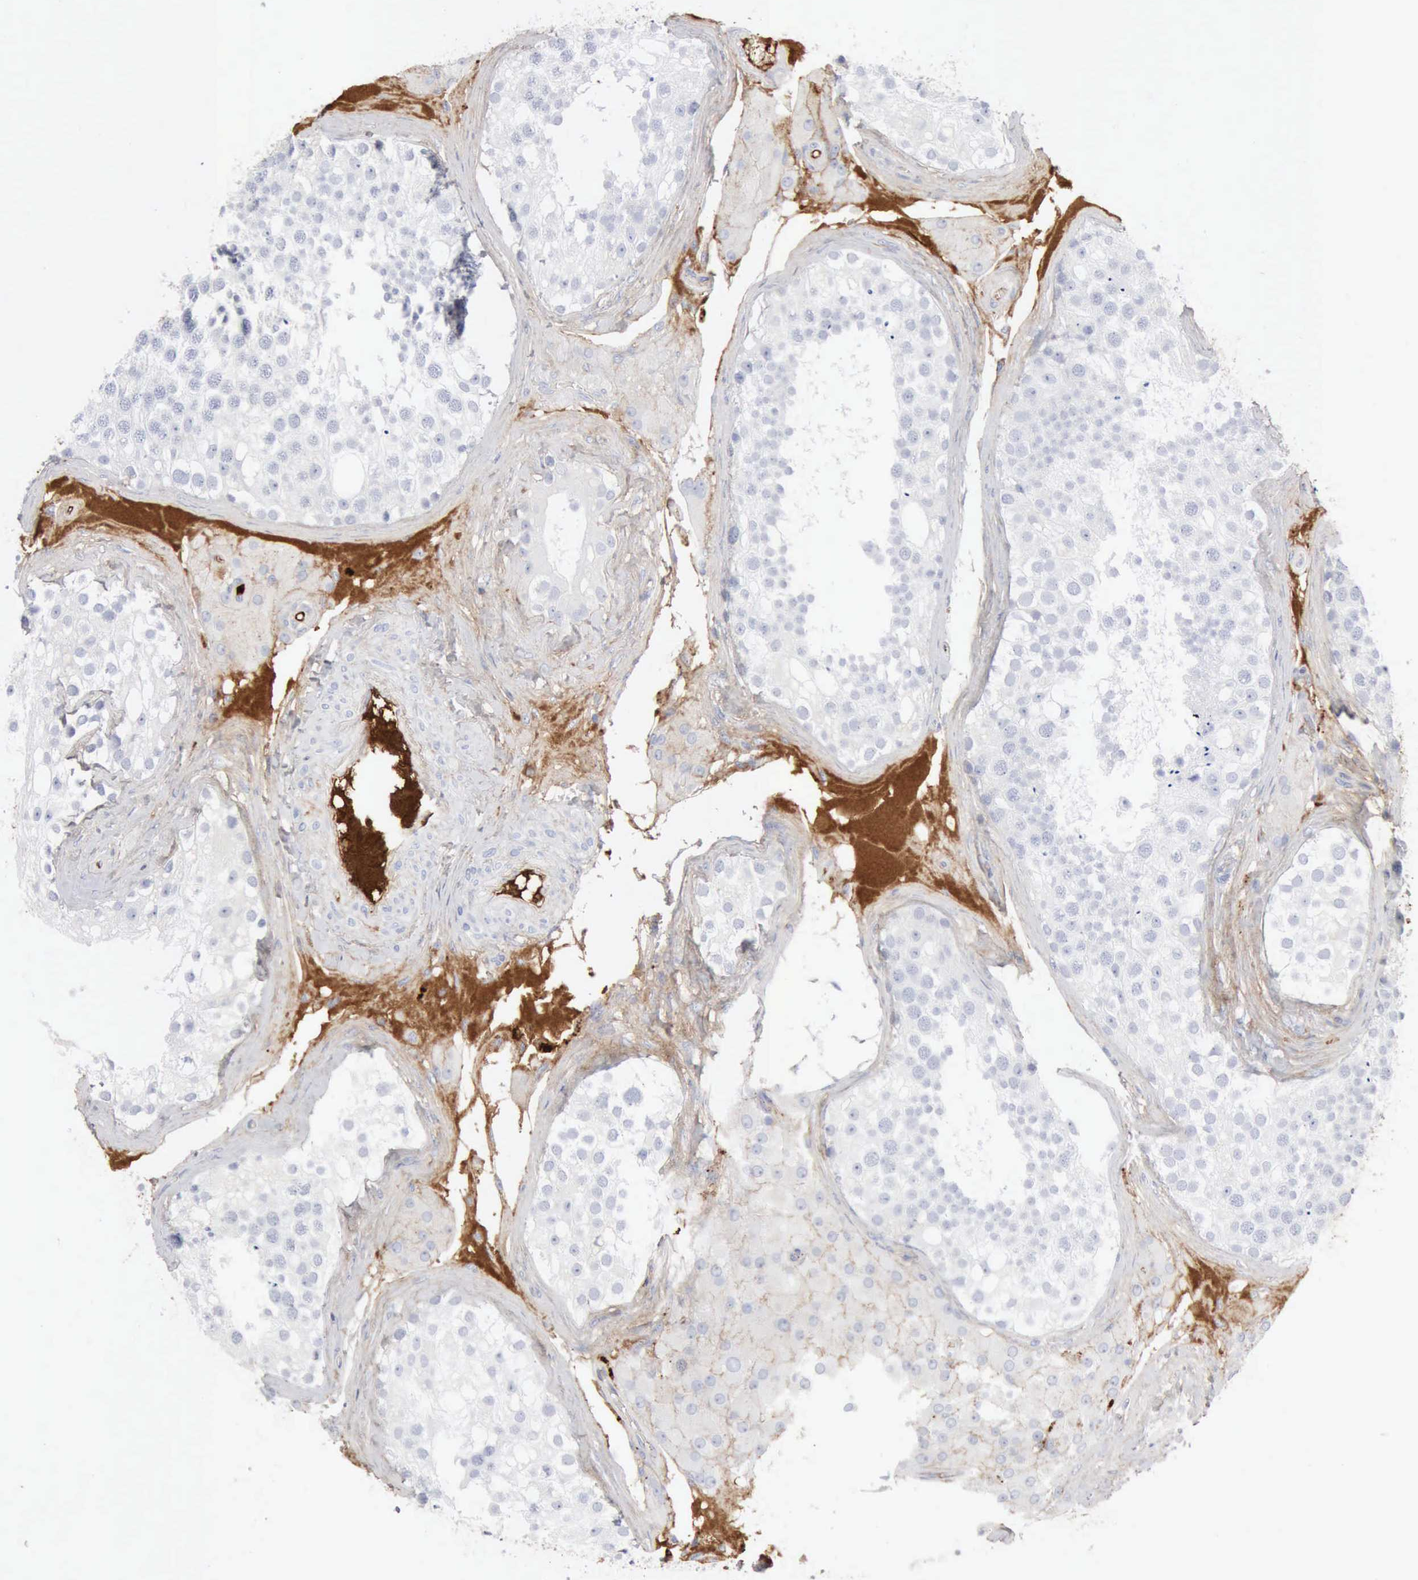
{"staining": {"intensity": "negative", "quantity": "none", "location": "none"}, "tissue": "testis", "cell_type": "Cells in seminiferous ducts", "image_type": "normal", "snomed": [{"axis": "morphology", "description": "Normal tissue, NOS"}, {"axis": "topography", "description": "Testis"}], "caption": "The immunohistochemistry photomicrograph has no significant staining in cells in seminiferous ducts of testis. (Stains: DAB IHC with hematoxylin counter stain, Microscopy: brightfield microscopy at high magnification).", "gene": "C4BPA", "patient": {"sex": "male", "age": 68}}